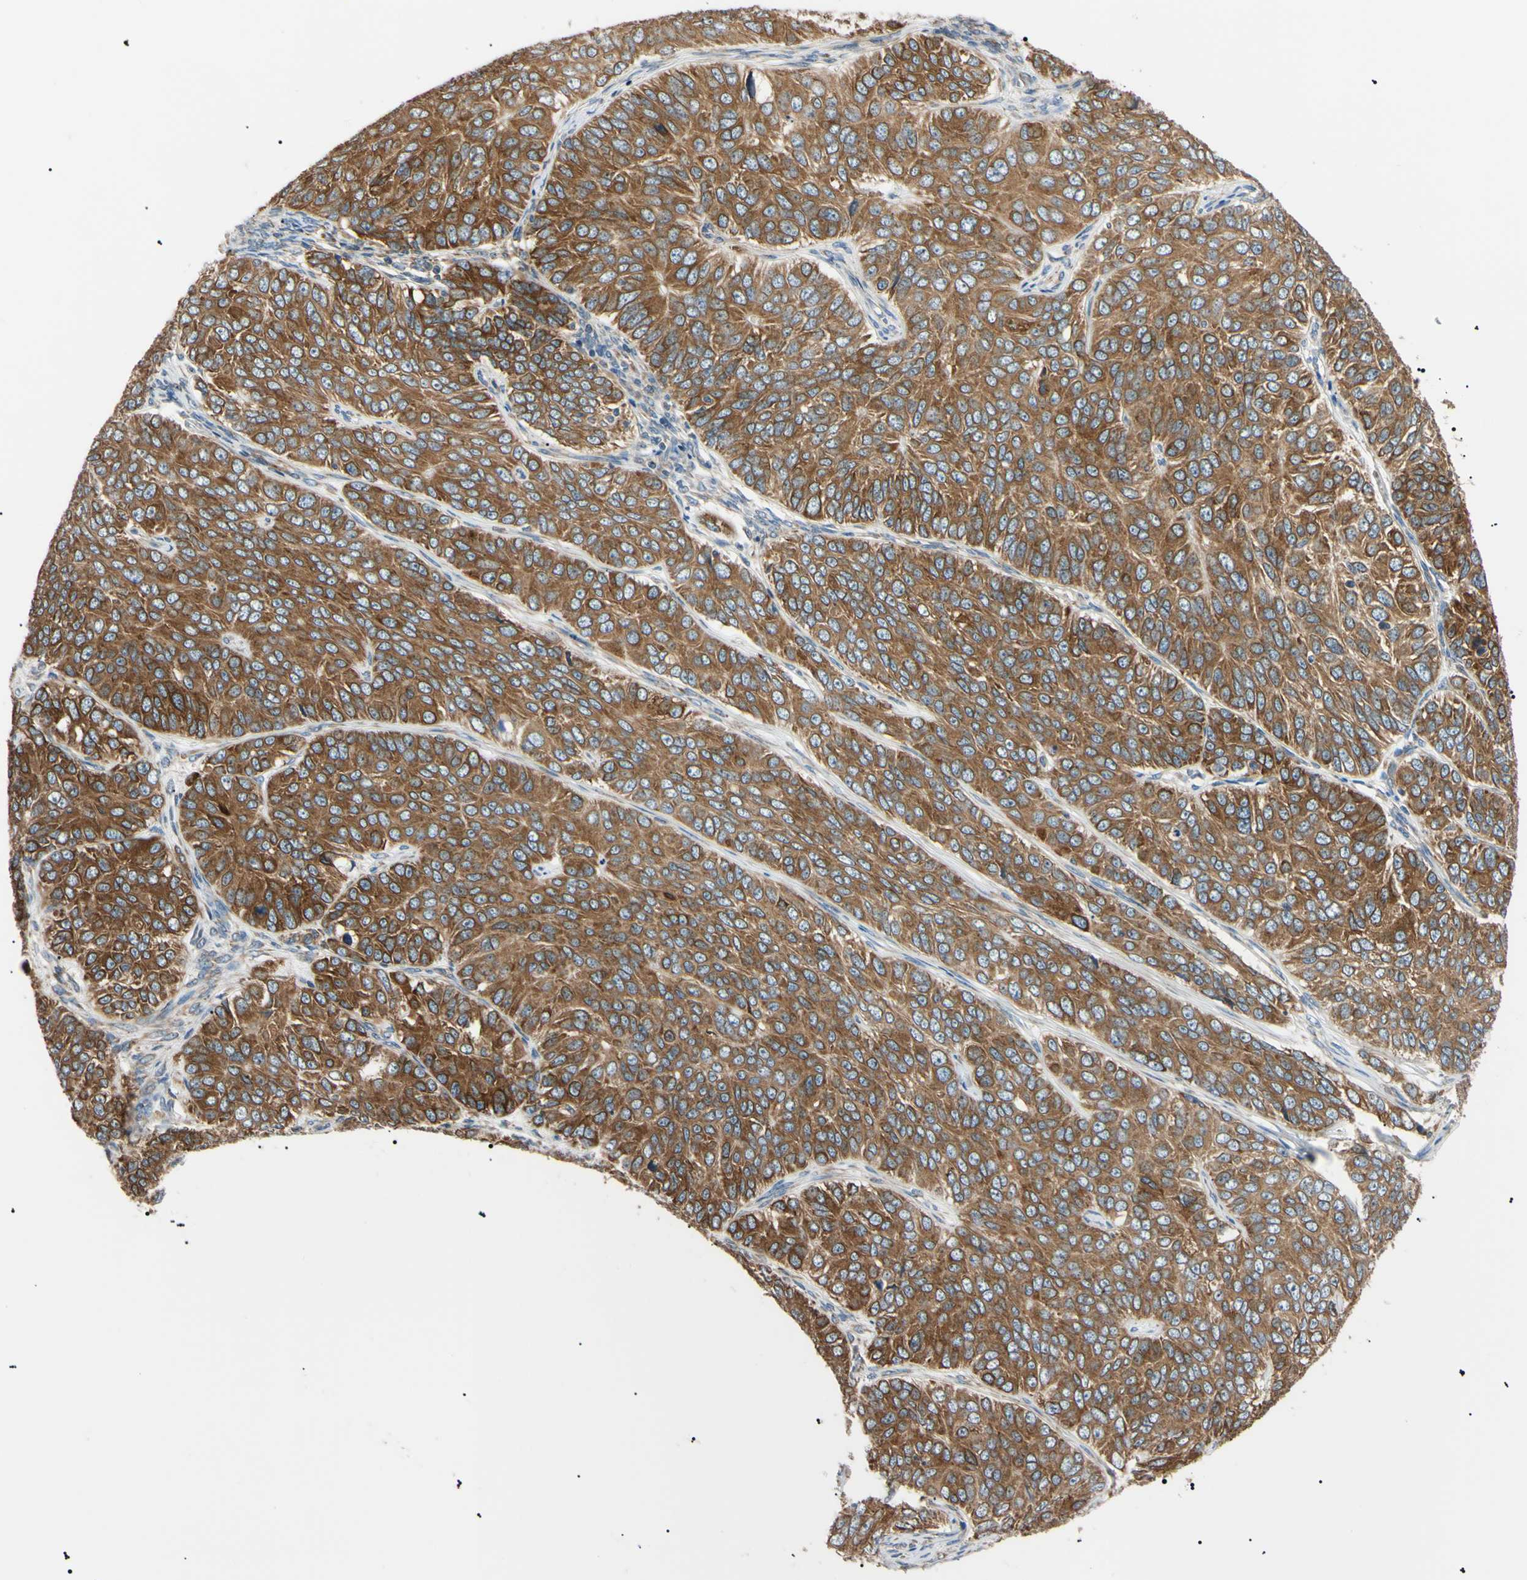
{"staining": {"intensity": "moderate", "quantity": ">75%", "location": "cytoplasmic/membranous"}, "tissue": "ovarian cancer", "cell_type": "Tumor cells", "image_type": "cancer", "snomed": [{"axis": "morphology", "description": "Carcinoma, endometroid"}, {"axis": "topography", "description": "Ovary"}], "caption": "Human ovarian cancer (endometroid carcinoma) stained for a protein (brown) reveals moderate cytoplasmic/membranous positive expression in about >75% of tumor cells.", "gene": "VAPA", "patient": {"sex": "female", "age": 51}}